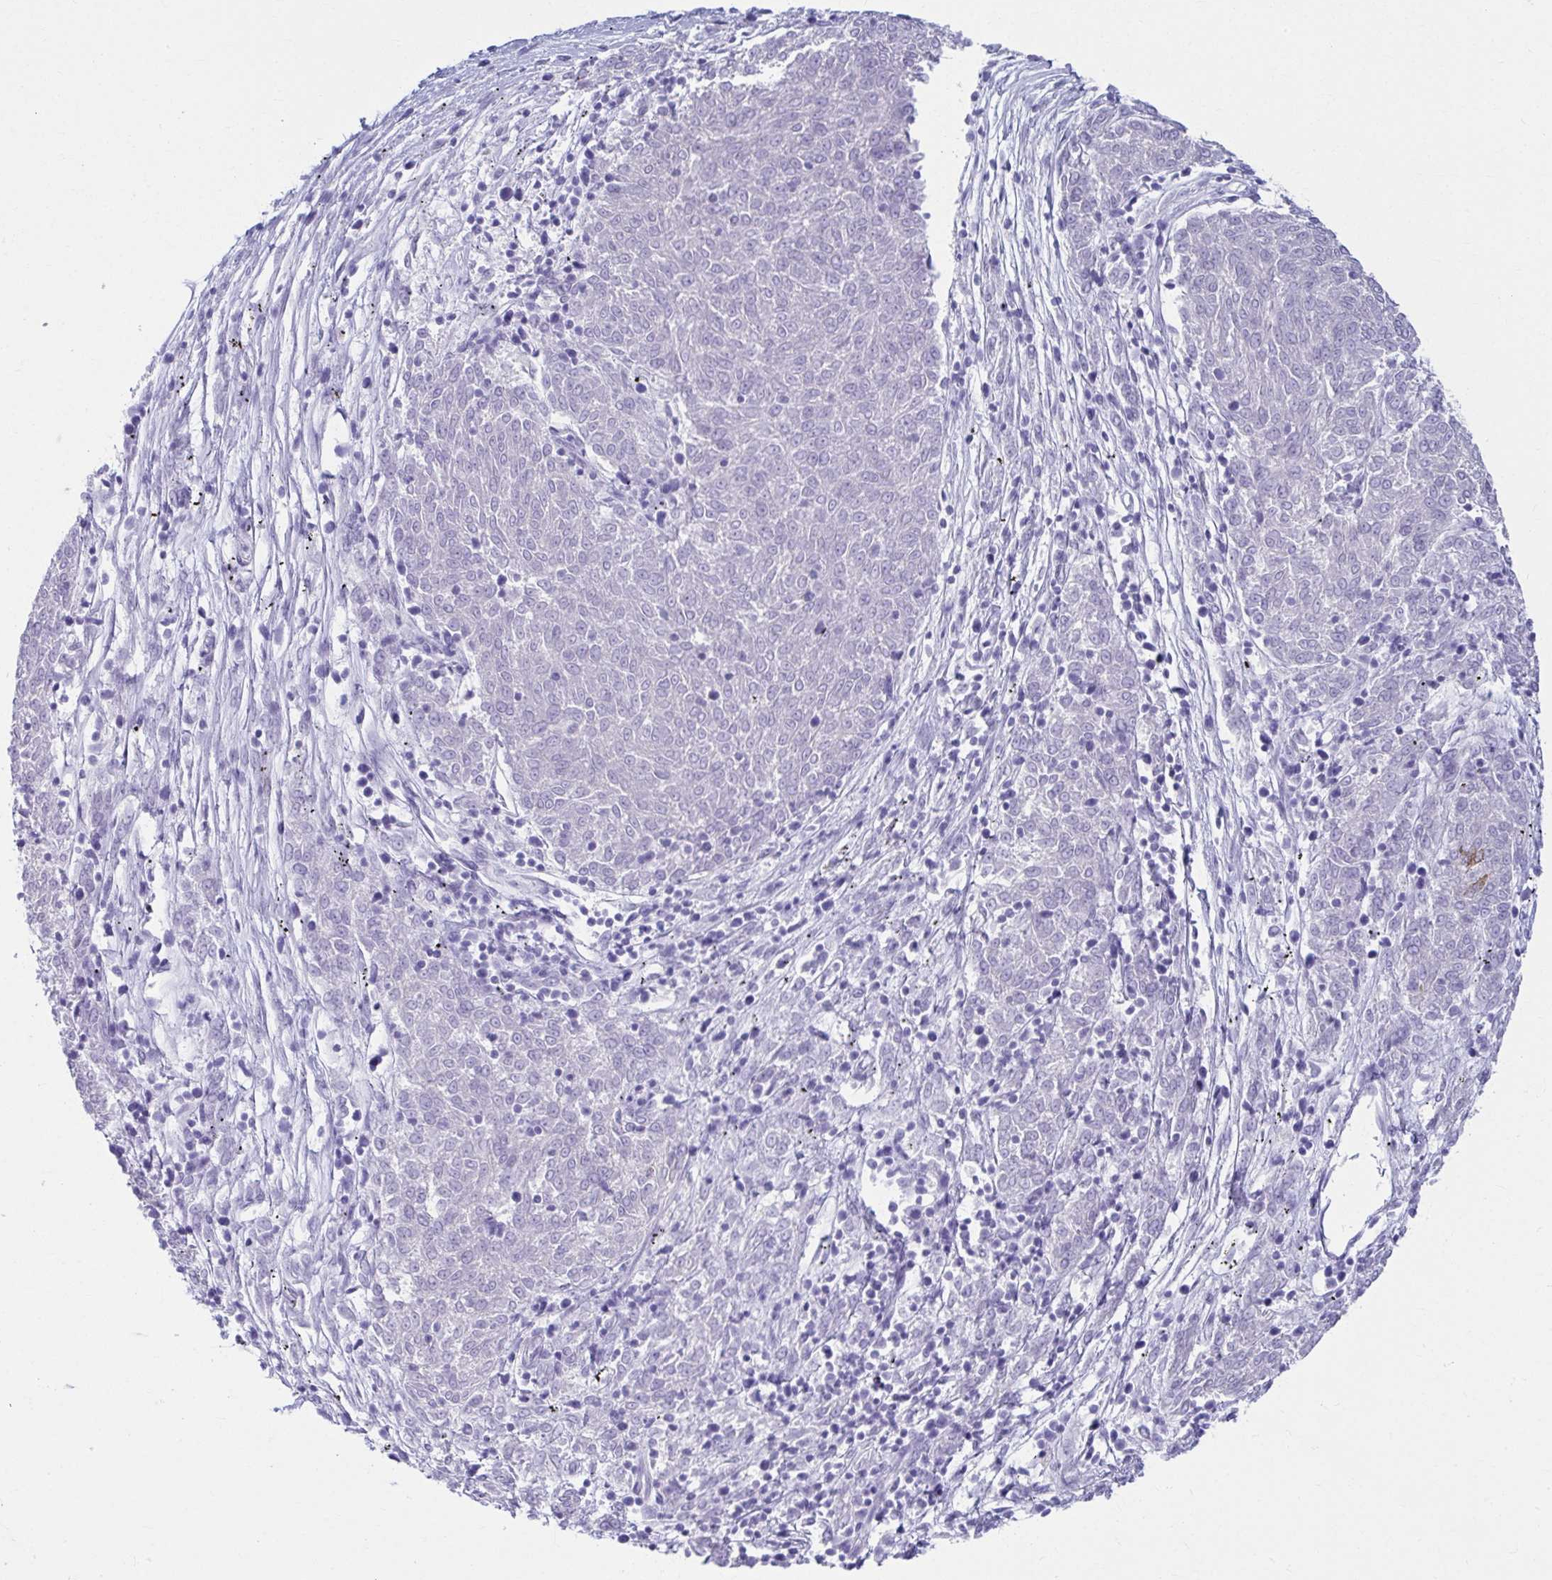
{"staining": {"intensity": "negative", "quantity": "none", "location": "none"}, "tissue": "melanoma", "cell_type": "Tumor cells", "image_type": "cancer", "snomed": [{"axis": "morphology", "description": "Malignant melanoma, NOS"}, {"axis": "topography", "description": "Skin"}], "caption": "Immunohistochemical staining of melanoma displays no significant expression in tumor cells.", "gene": "ATP4B", "patient": {"sex": "female", "age": 72}}